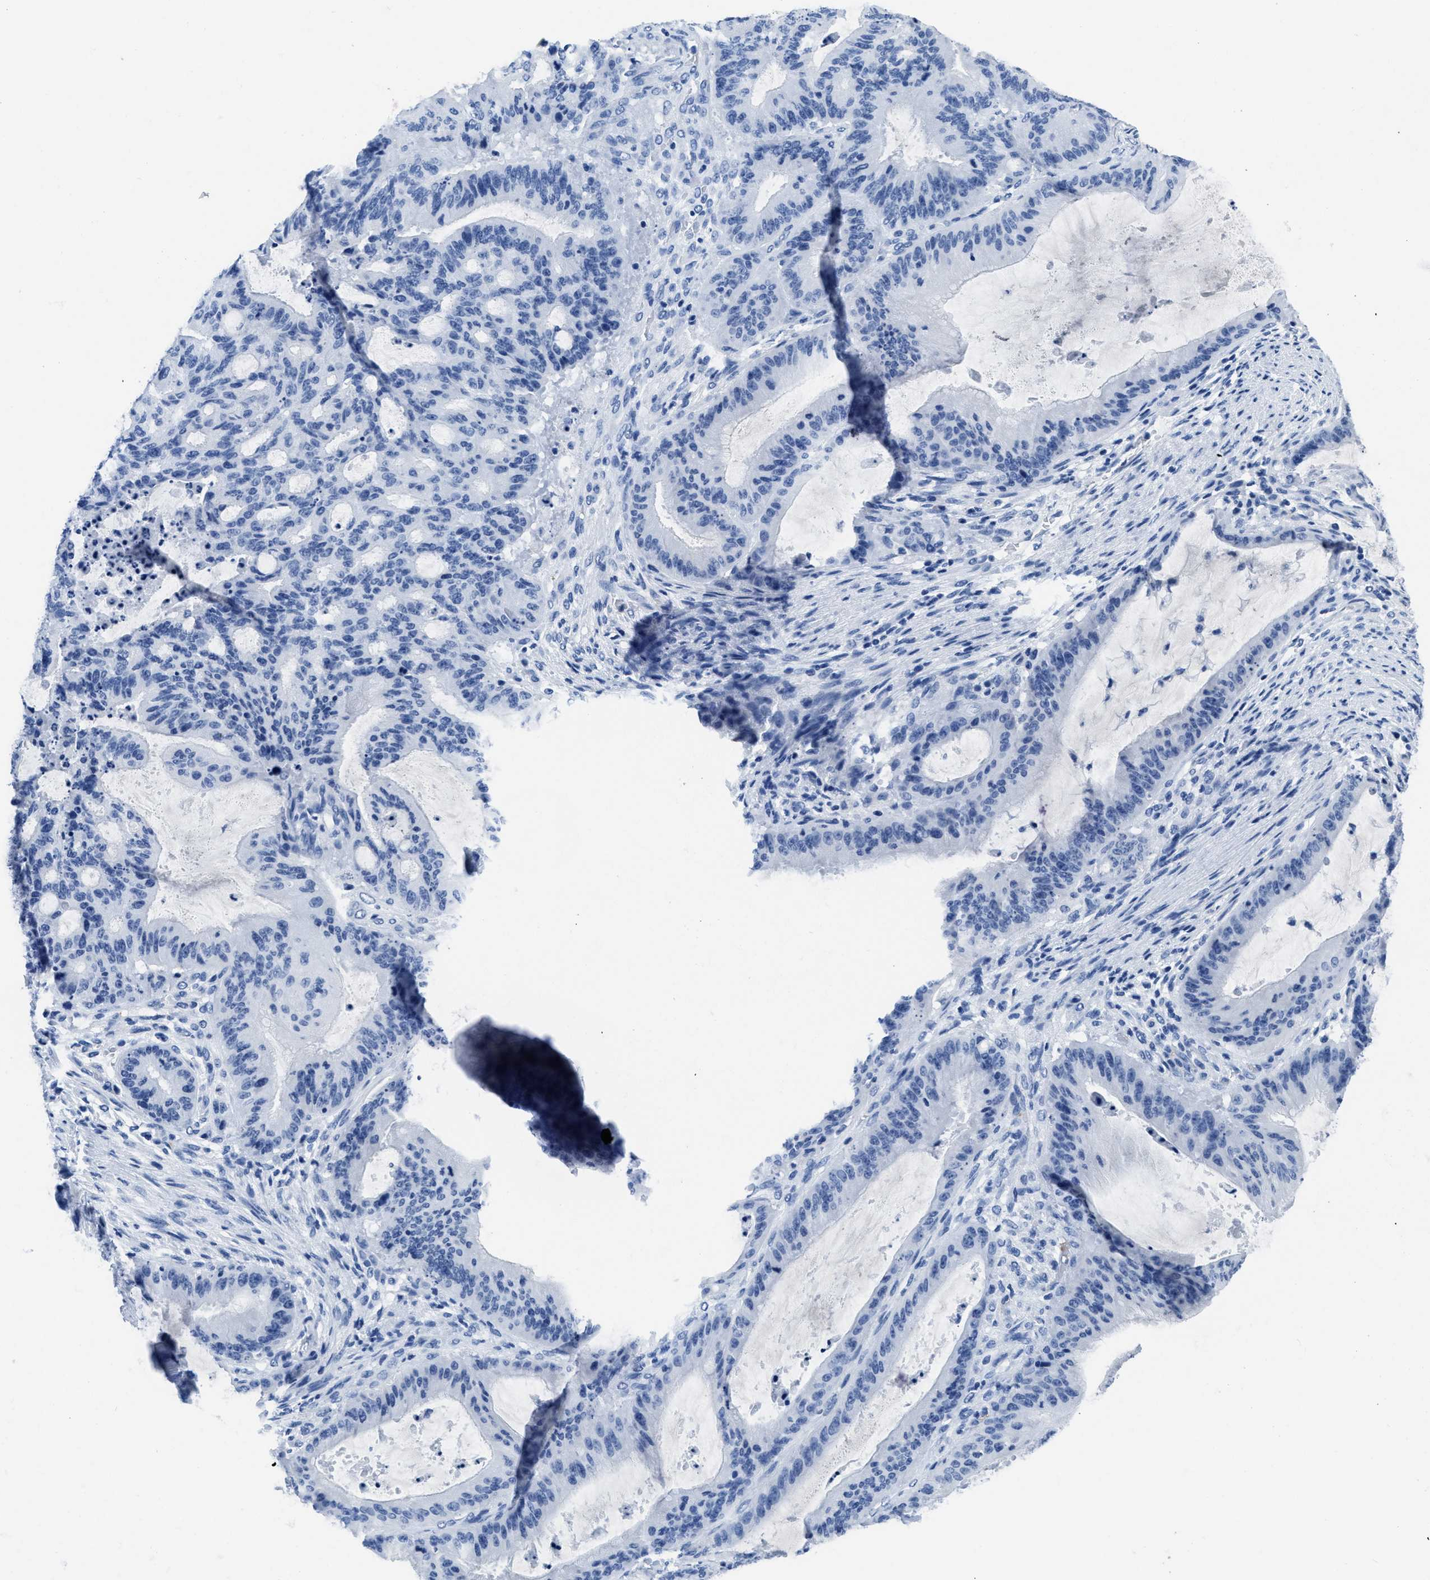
{"staining": {"intensity": "negative", "quantity": "none", "location": "none"}, "tissue": "liver cancer", "cell_type": "Tumor cells", "image_type": "cancer", "snomed": [{"axis": "morphology", "description": "Normal tissue, NOS"}, {"axis": "morphology", "description": "Cholangiocarcinoma"}, {"axis": "topography", "description": "Liver"}, {"axis": "topography", "description": "Peripheral nerve tissue"}], "caption": "Protein analysis of liver cancer (cholangiocarcinoma) shows no significant staining in tumor cells.", "gene": "ITGA2B", "patient": {"sex": "female", "age": 73}}